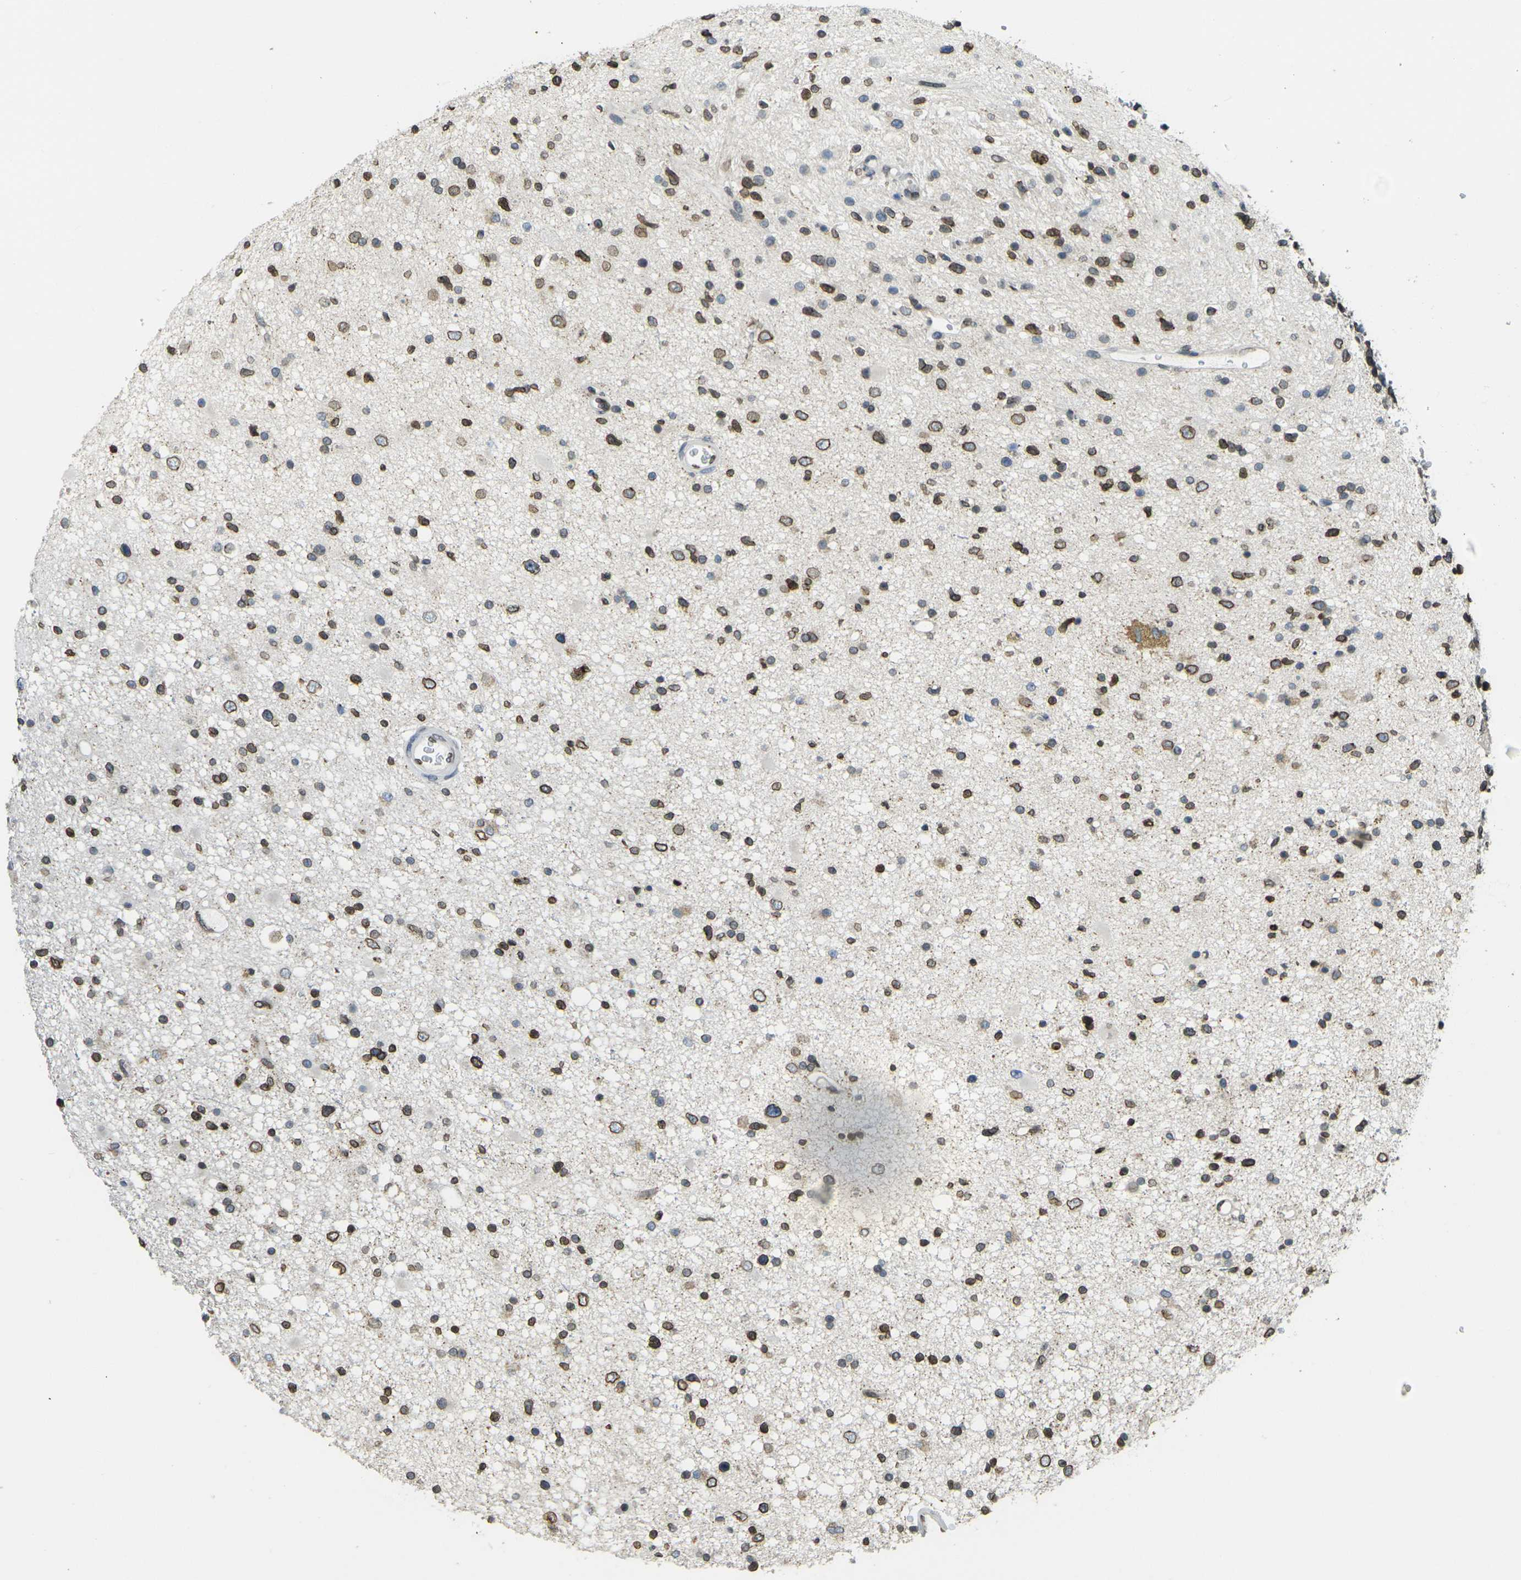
{"staining": {"intensity": "strong", "quantity": ">75%", "location": "cytoplasmic/membranous,nuclear"}, "tissue": "glioma", "cell_type": "Tumor cells", "image_type": "cancer", "snomed": [{"axis": "morphology", "description": "Glioma, malignant, High grade"}, {"axis": "topography", "description": "Brain"}], "caption": "Immunohistochemical staining of malignant high-grade glioma shows strong cytoplasmic/membranous and nuclear protein staining in about >75% of tumor cells. The staining is performed using DAB brown chromogen to label protein expression. The nuclei are counter-stained blue using hematoxylin.", "gene": "BRDT", "patient": {"sex": "male", "age": 33}}